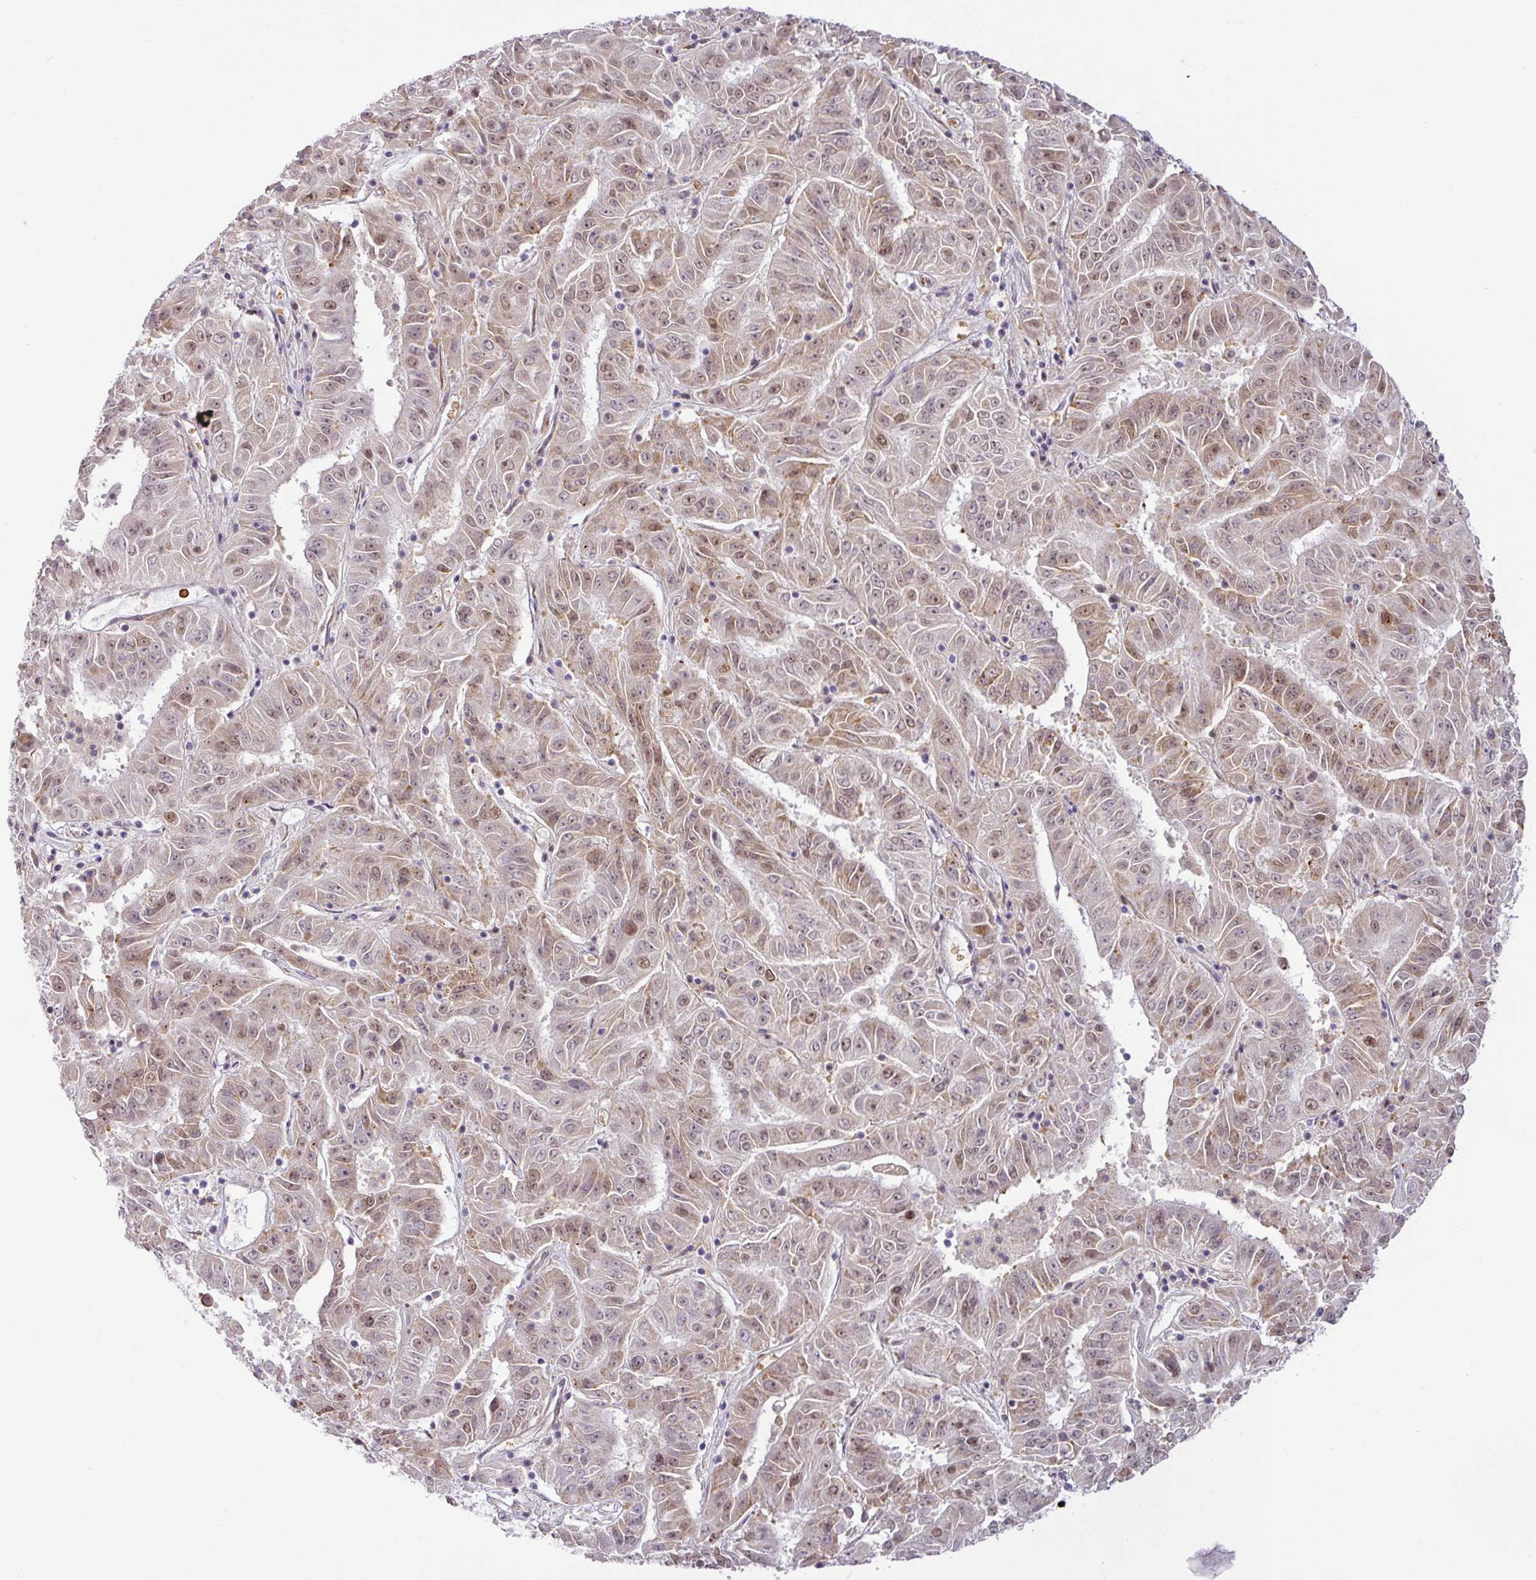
{"staining": {"intensity": "moderate", "quantity": "25%-75%", "location": "nuclear"}, "tissue": "pancreatic cancer", "cell_type": "Tumor cells", "image_type": "cancer", "snomed": [{"axis": "morphology", "description": "Adenocarcinoma, NOS"}, {"axis": "topography", "description": "Pancreas"}], "caption": "DAB immunohistochemical staining of adenocarcinoma (pancreatic) reveals moderate nuclear protein expression in about 25%-75% of tumor cells. (IHC, brightfield microscopy, high magnification).", "gene": "PARP2", "patient": {"sex": "male", "age": 63}}